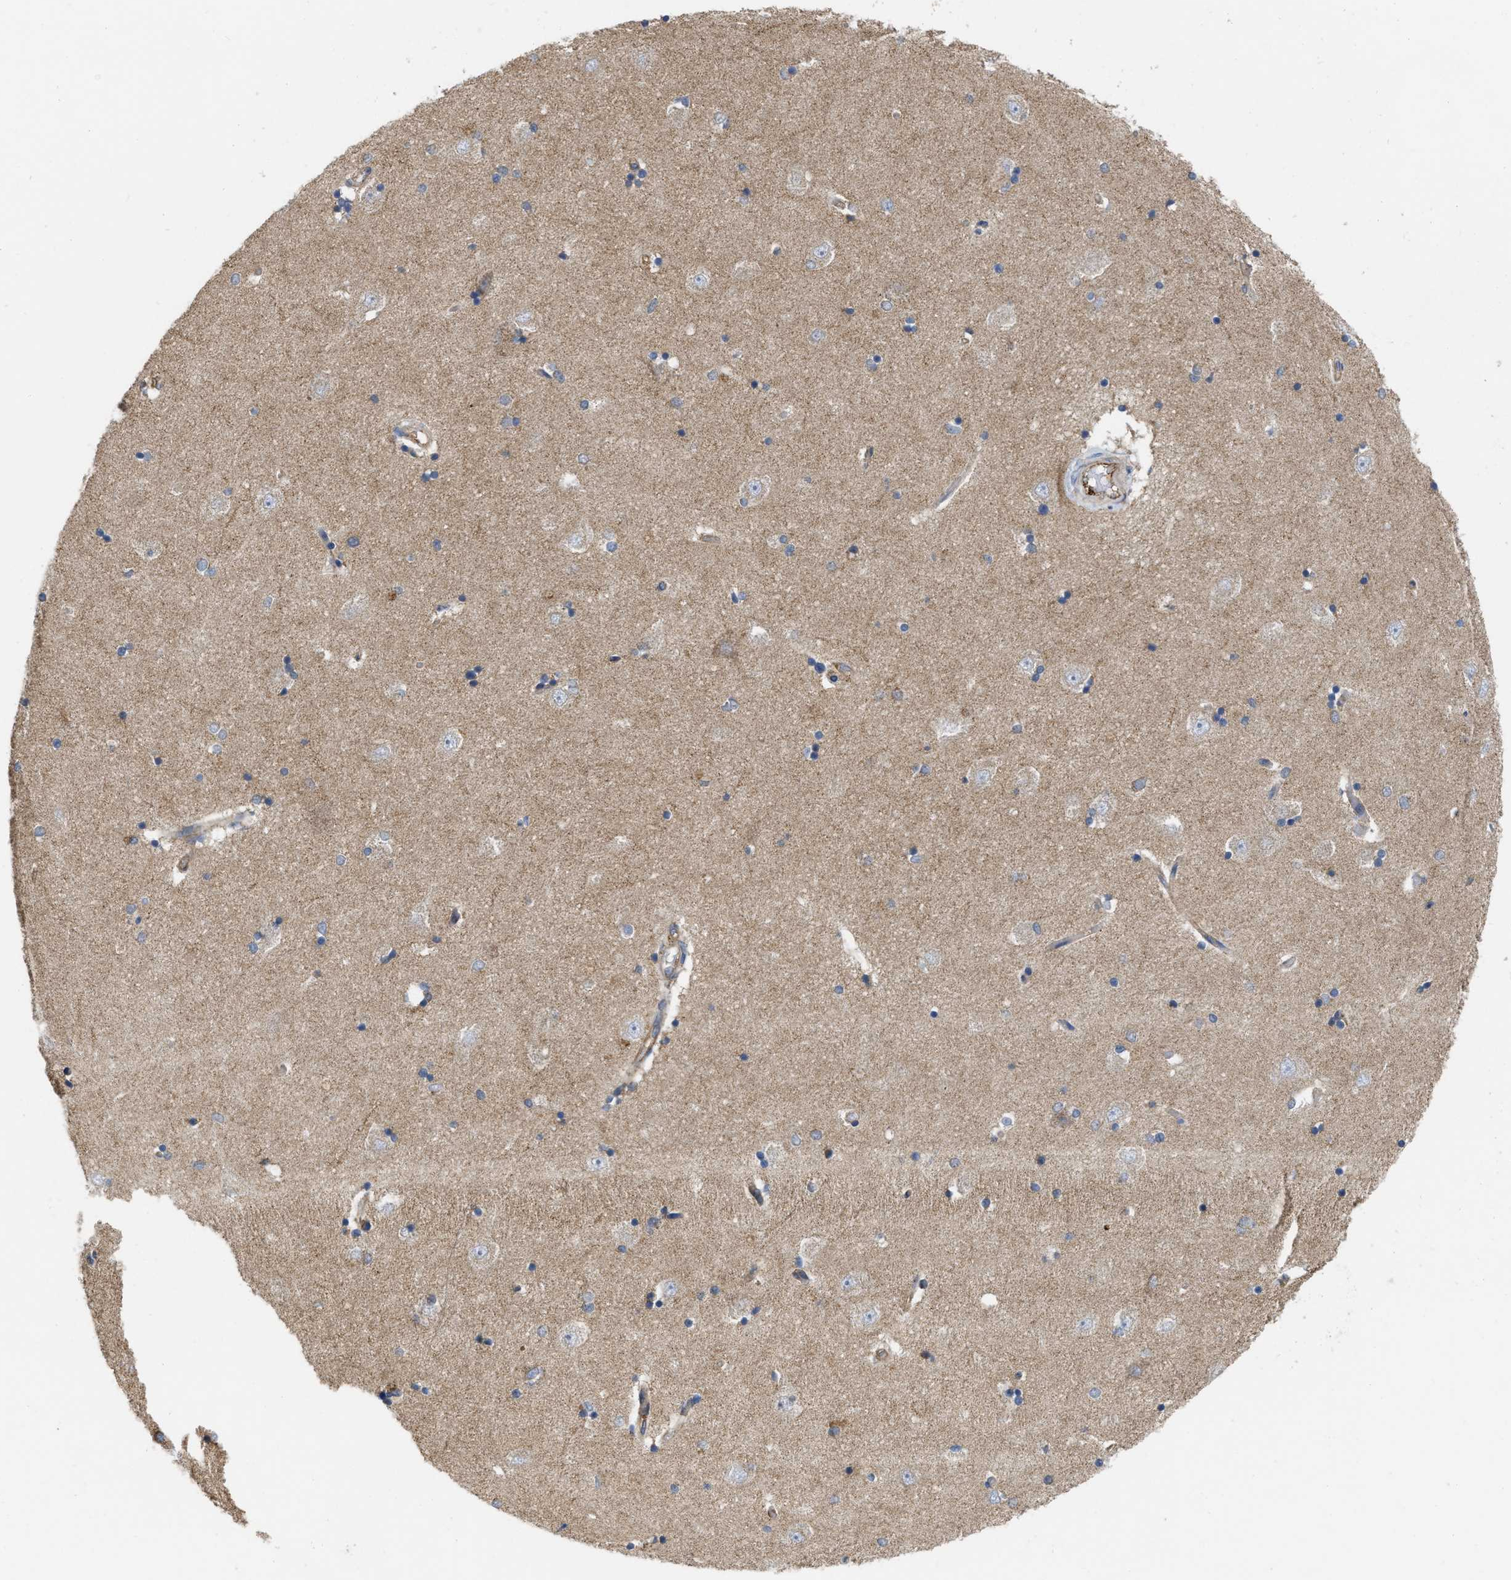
{"staining": {"intensity": "negative", "quantity": "none", "location": "none"}, "tissue": "hippocampus", "cell_type": "Glial cells", "image_type": "normal", "snomed": [{"axis": "morphology", "description": "Normal tissue, NOS"}, {"axis": "topography", "description": "Hippocampus"}], "caption": "This is an immunohistochemistry (IHC) micrograph of normal hippocampus. There is no expression in glial cells.", "gene": "NAPEPLD", "patient": {"sex": "male", "age": 45}}